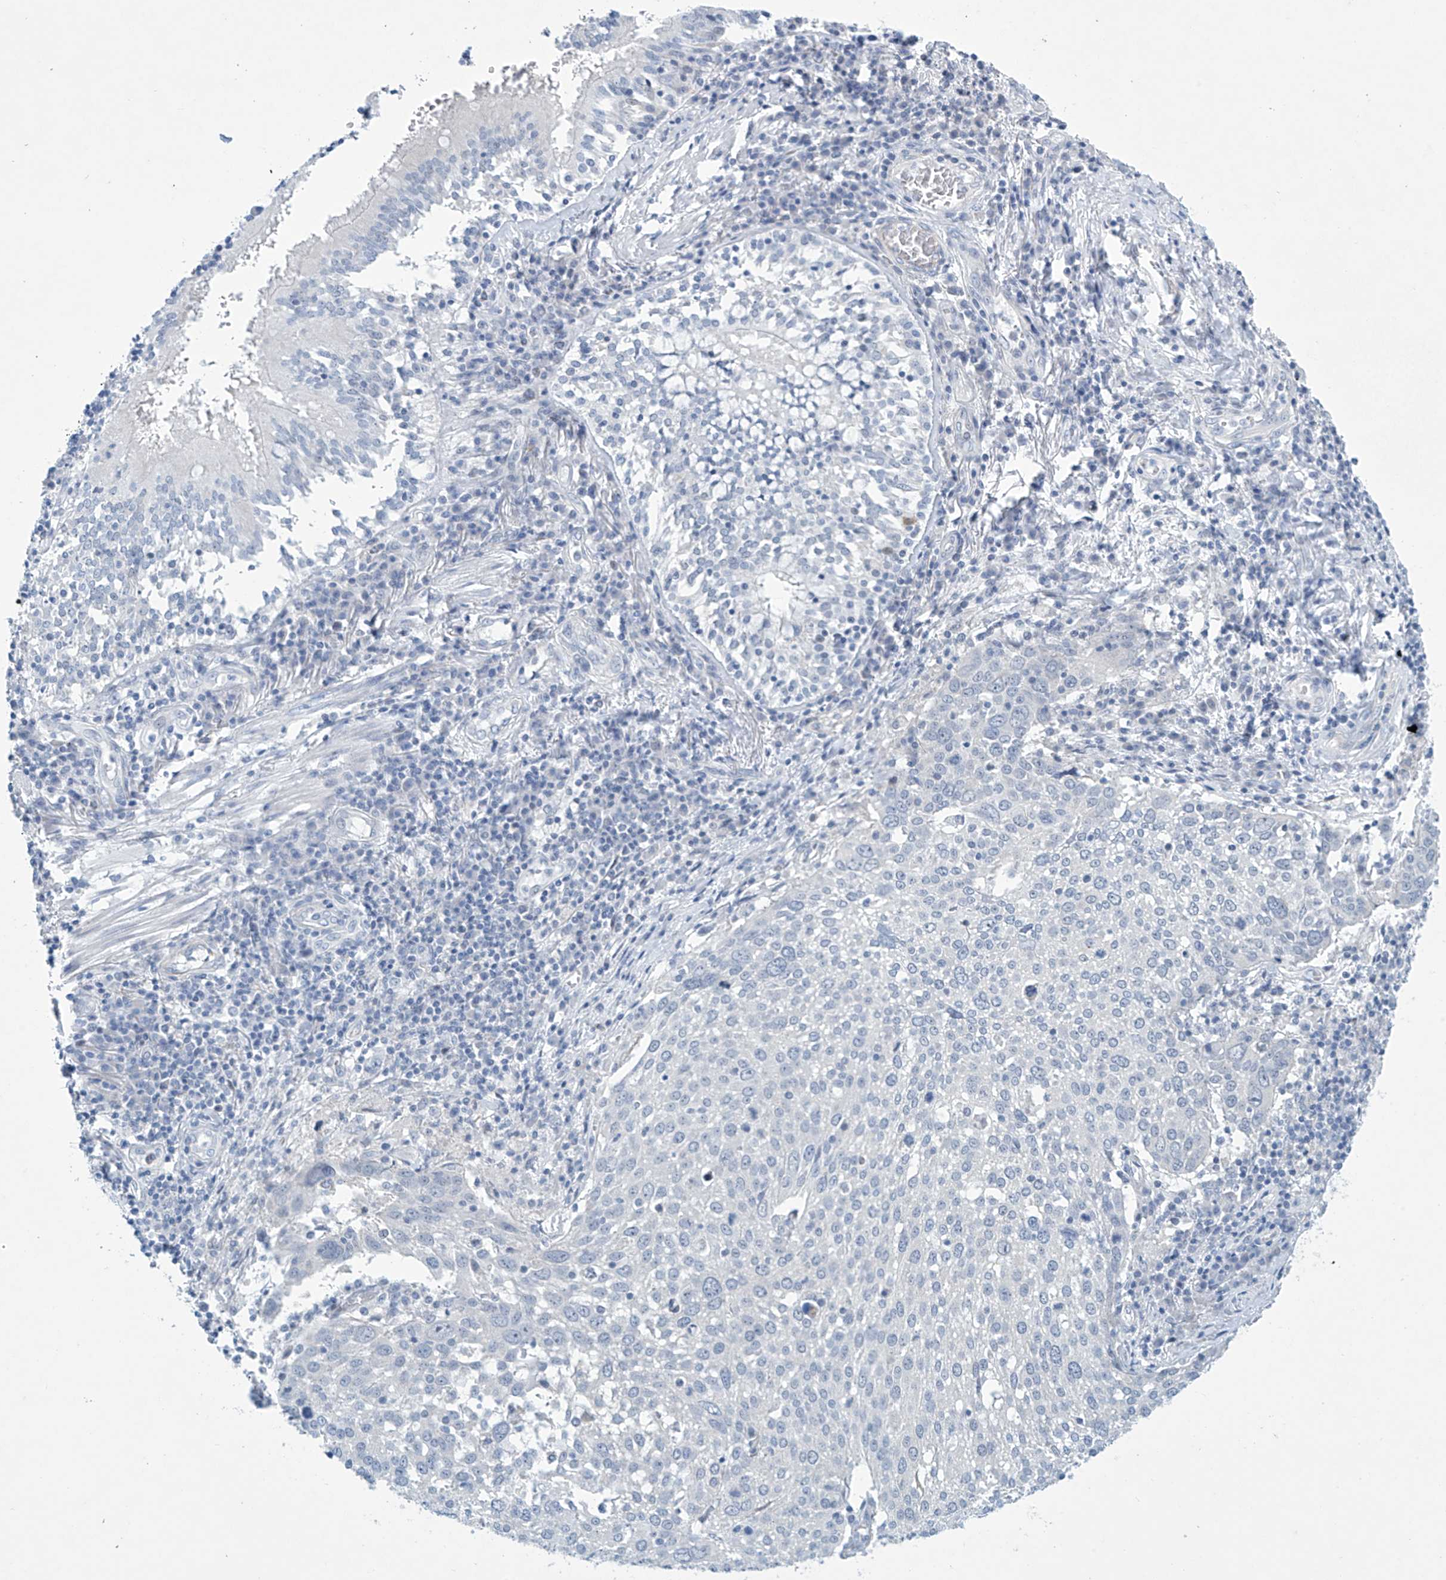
{"staining": {"intensity": "negative", "quantity": "none", "location": "none"}, "tissue": "lung cancer", "cell_type": "Tumor cells", "image_type": "cancer", "snomed": [{"axis": "morphology", "description": "Squamous cell carcinoma, NOS"}, {"axis": "topography", "description": "Lung"}], "caption": "High power microscopy micrograph of an immunohistochemistry (IHC) image of lung cancer, revealing no significant positivity in tumor cells.", "gene": "SLC35A5", "patient": {"sex": "male", "age": 65}}